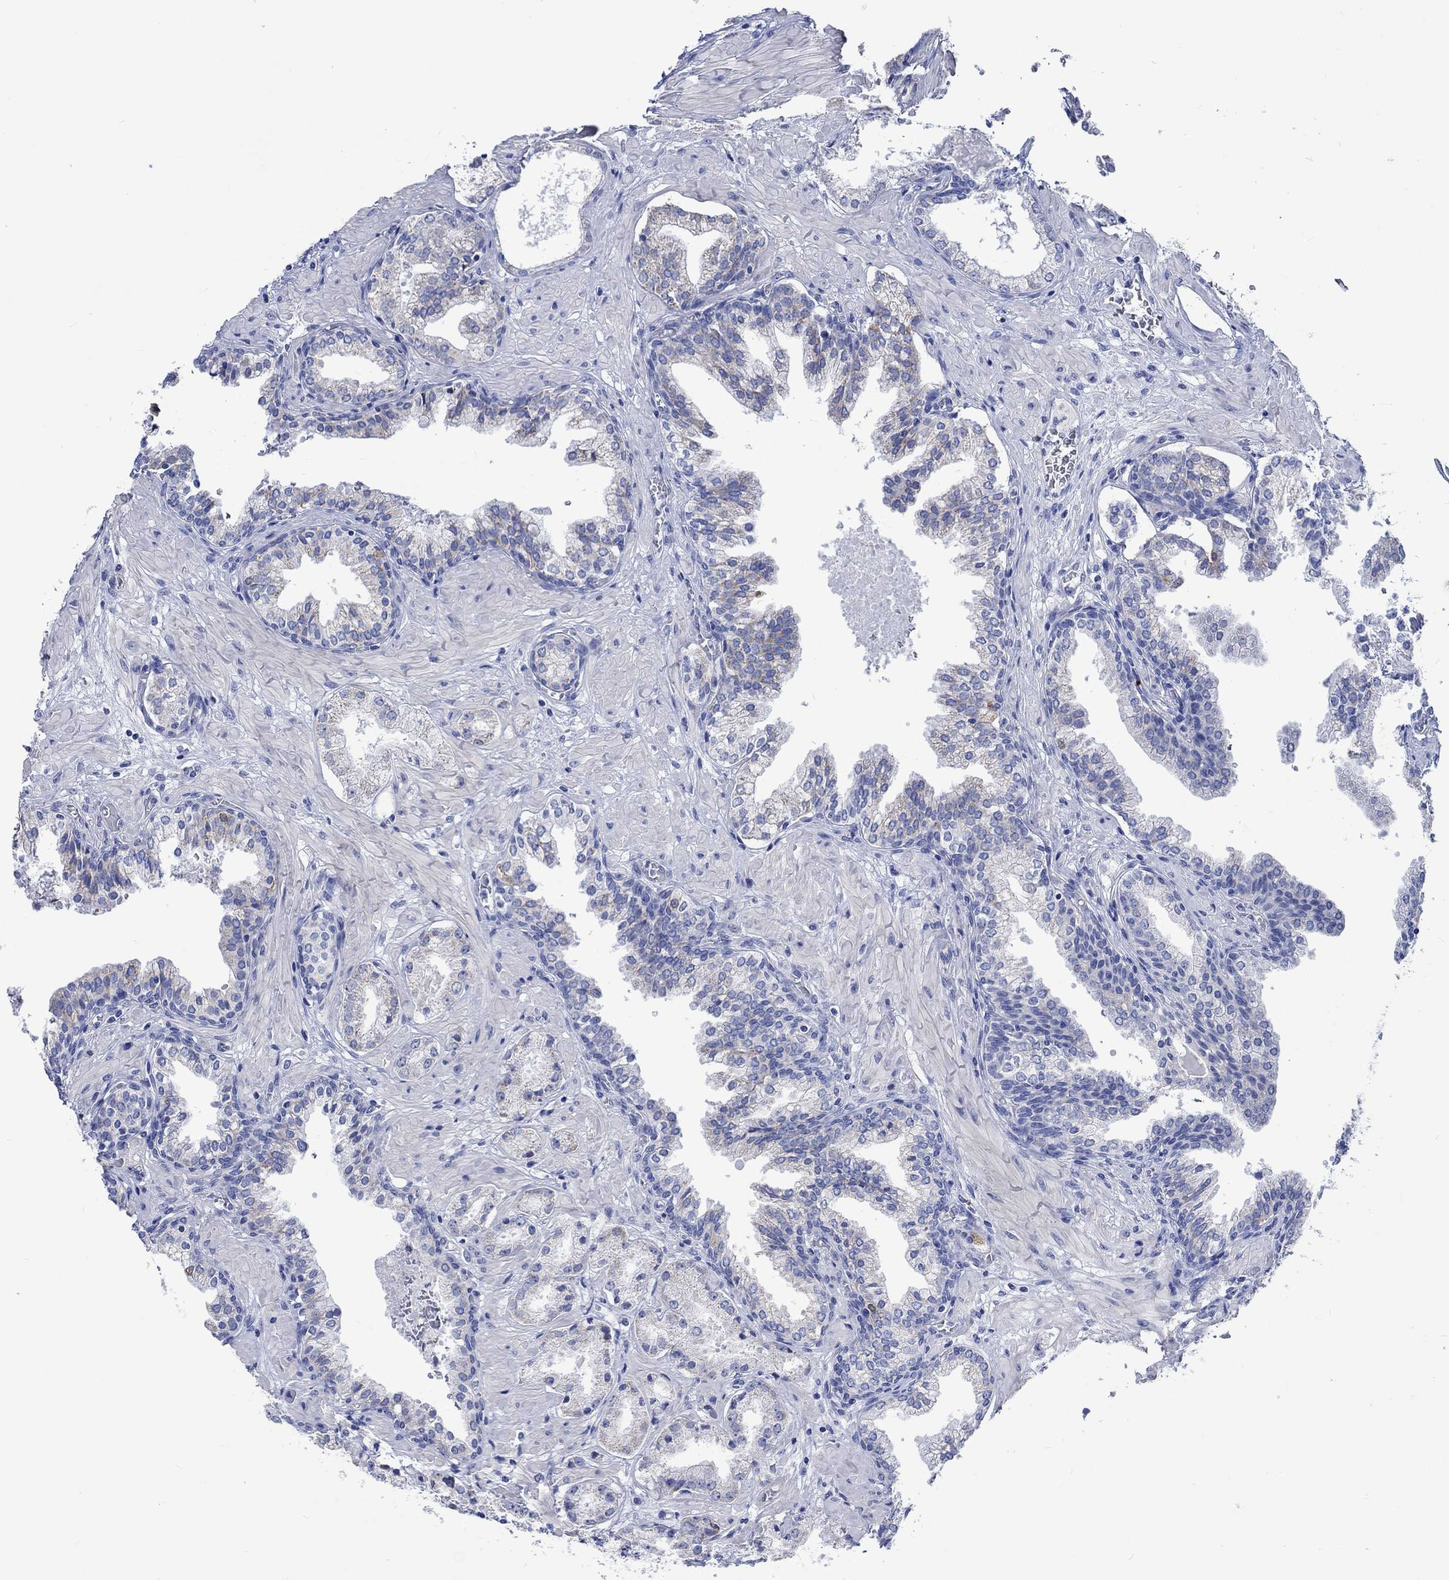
{"staining": {"intensity": "weak", "quantity": "<25%", "location": "cytoplasmic/membranous"}, "tissue": "prostate cancer", "cell_type": "Tumor cells", "image_type": "cancer", "snomed": [{"axis": "morphology", "description": "Adenocarcinoma, NOS"}, {"axis": "topography", "description": "Prostate and seminal vesicle, NOS"}, {"axis": "topography", "description": "Prostate"}], "caption": "This is a micrograph of immunohistochemistry staining of prostate adenocarcinoma, which shows no expression in tumor cells.", "gene": "CPLX2", "patient": {"sex": "male", "age": 44}}